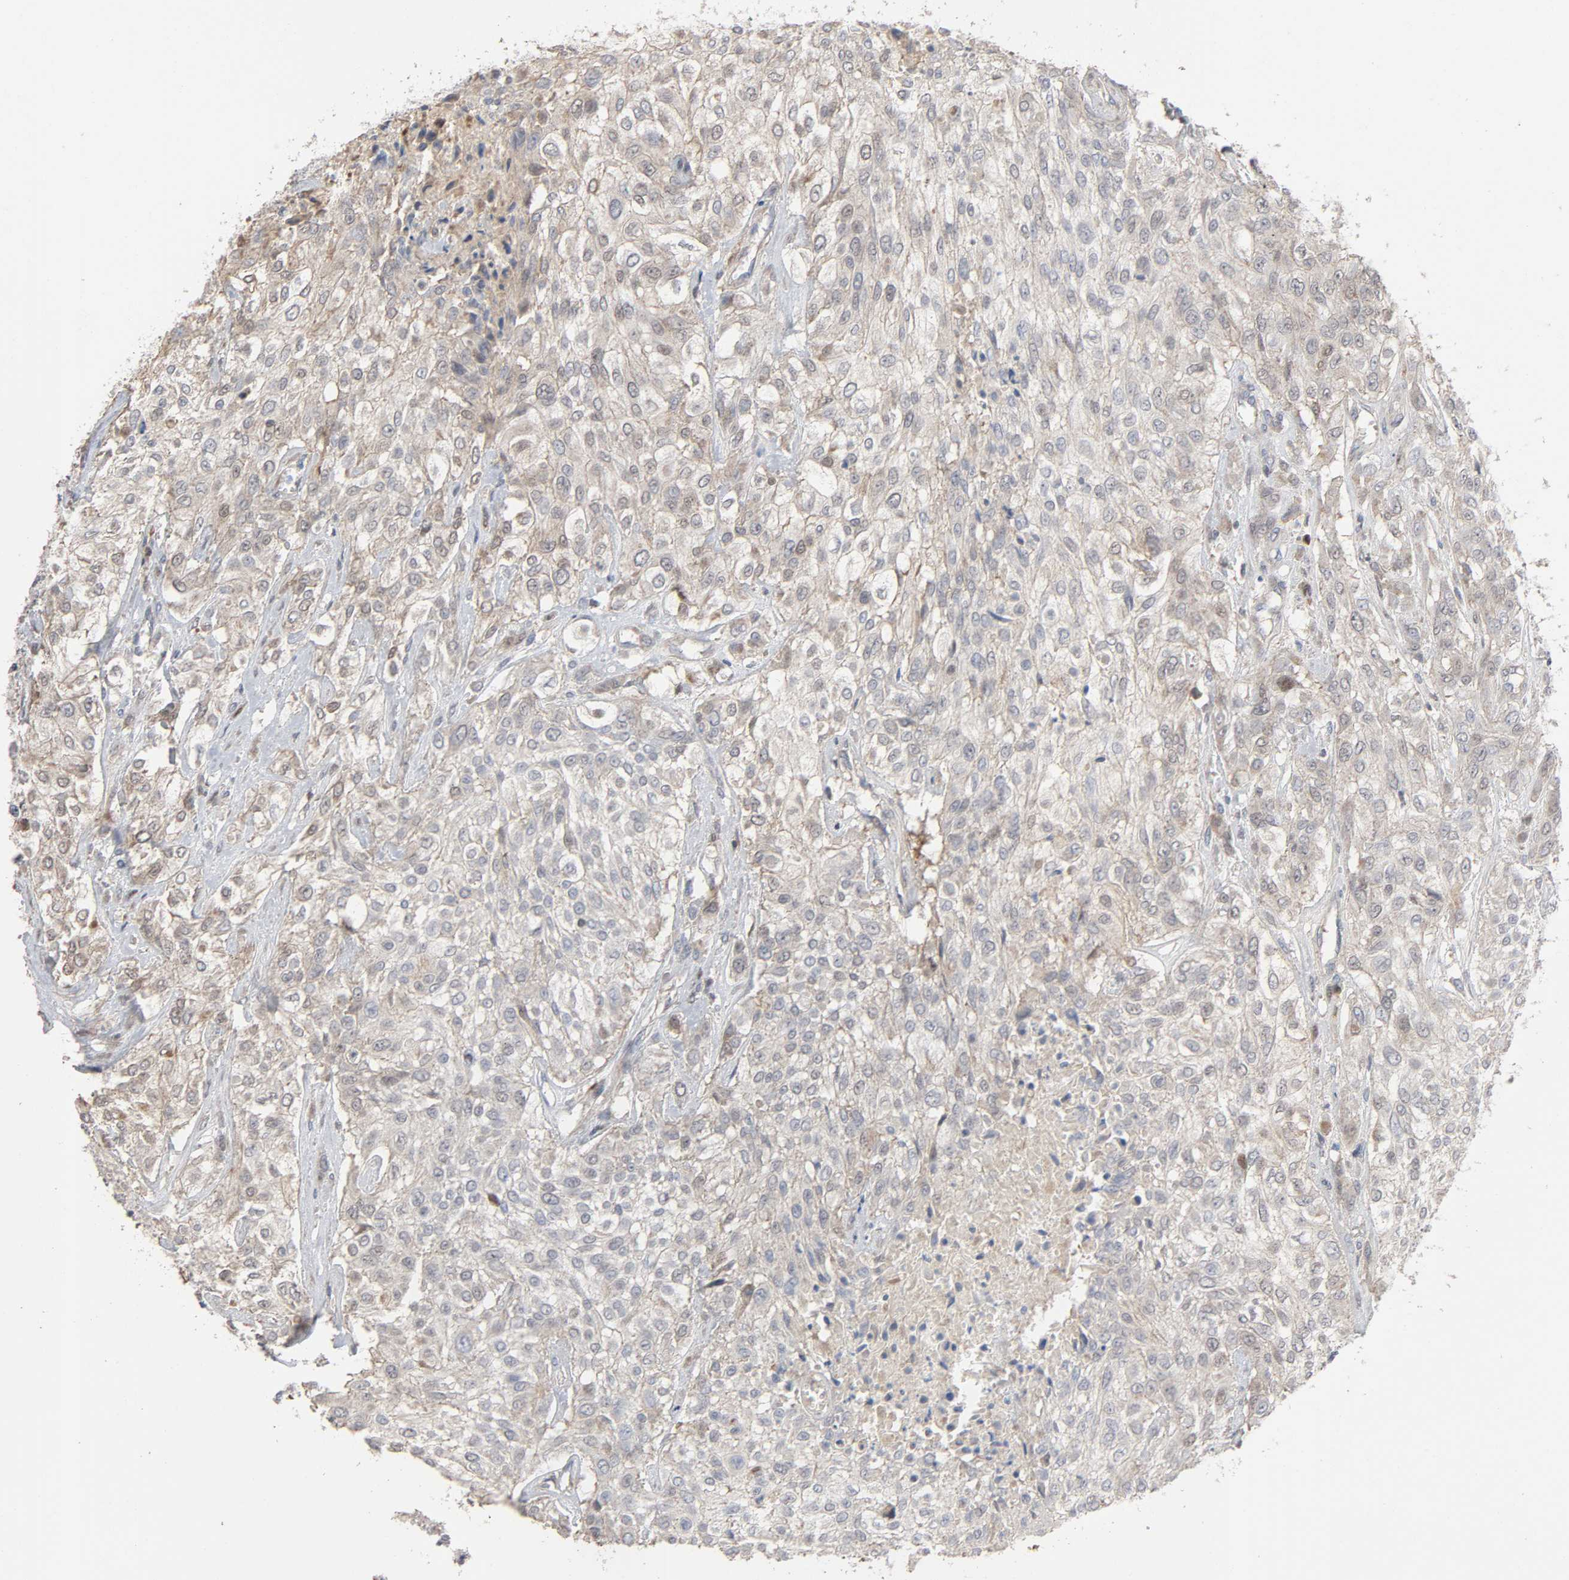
{"staining": {"intensity": "weak", "quantity": "25%-75%", "location": "cytoplasmic/membranous"}, "tissue": "urothelial cancer", "cell_type": "Tumor cells", "image_type": "cancer", "snomed": [{"axis": "morphology", "description": "Urothelial carcinoma, High grade"}, {"axis": "topography", "description": "Urinary bladder"}], "caption": "IHC histopathology image of human urothelial carcinoma (high-grade) stained for a protein (brown), which shows low levels of weak cytoplasmic/membranous staining in approximately 25%-75% of tumor cells.", "gene": "CDK6", "patient": {"sex": "male", "age": 57}}